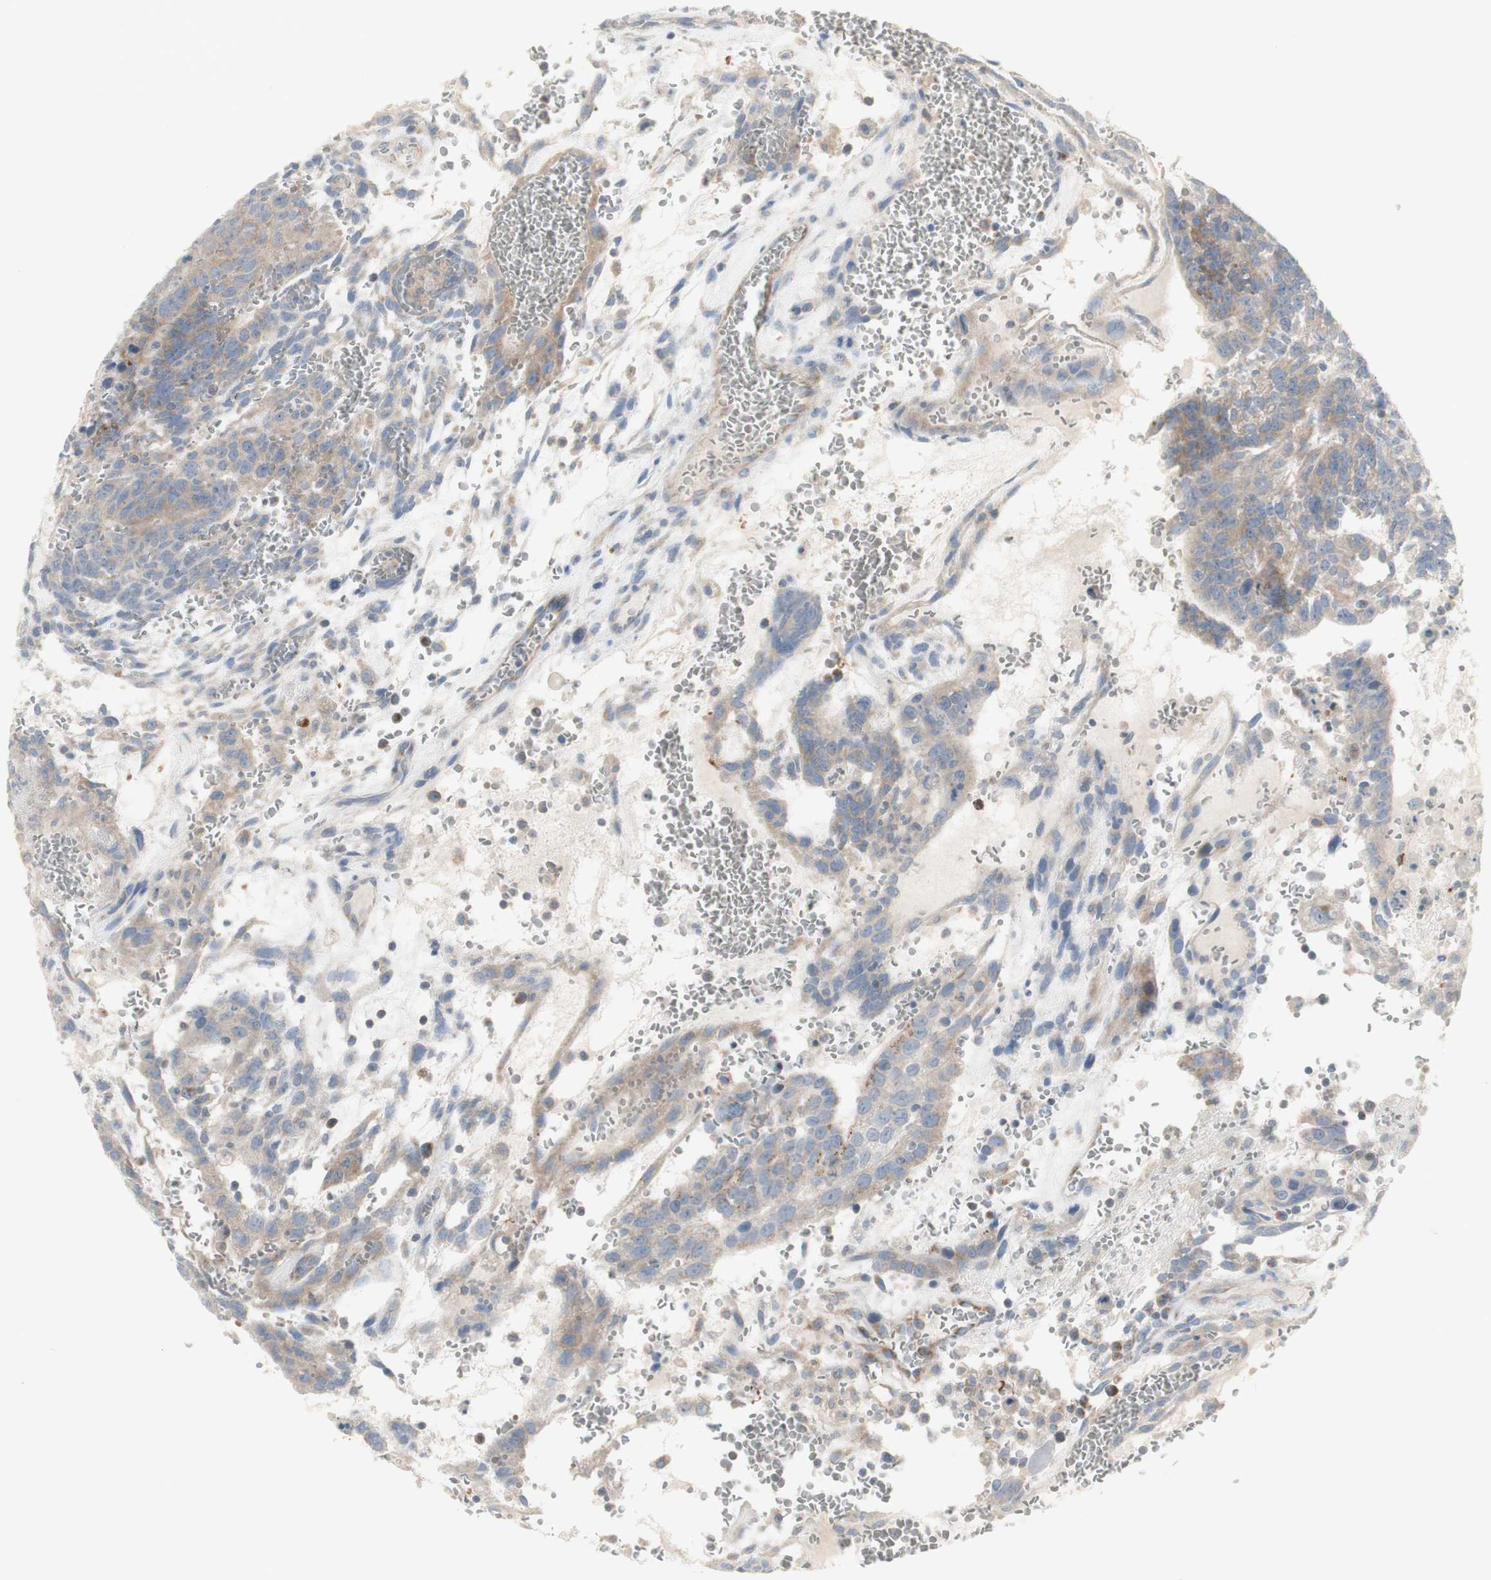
{"staining": {"intensity": "weak", "quantity": ">75%", "location": "cytoplasmic/membranous"}, "tissue": "testis cancer", "cell_type": "Tumor cells", "image_type": "cancer", "snomed": [{"axis": "morphology", "description": "Seminoma, NOS"}, {"axis": "morphology", "description": "Carcinoma, Embryonal, NOS"}, {"axis": "topography", "description": "Testis"}], "caption": "IHC micrograph of neoplastic tissue: embryonal carcinoma (testis) stained using immunohistochemistry displays low levels of weak protein expression localized specifically in the cytoplasmic/membranous of tumor cells, appearing as a cytoplasmic/membranous brown color.", "gene": "C3orf52", "patient": {"sex": "male", "age": 52}}